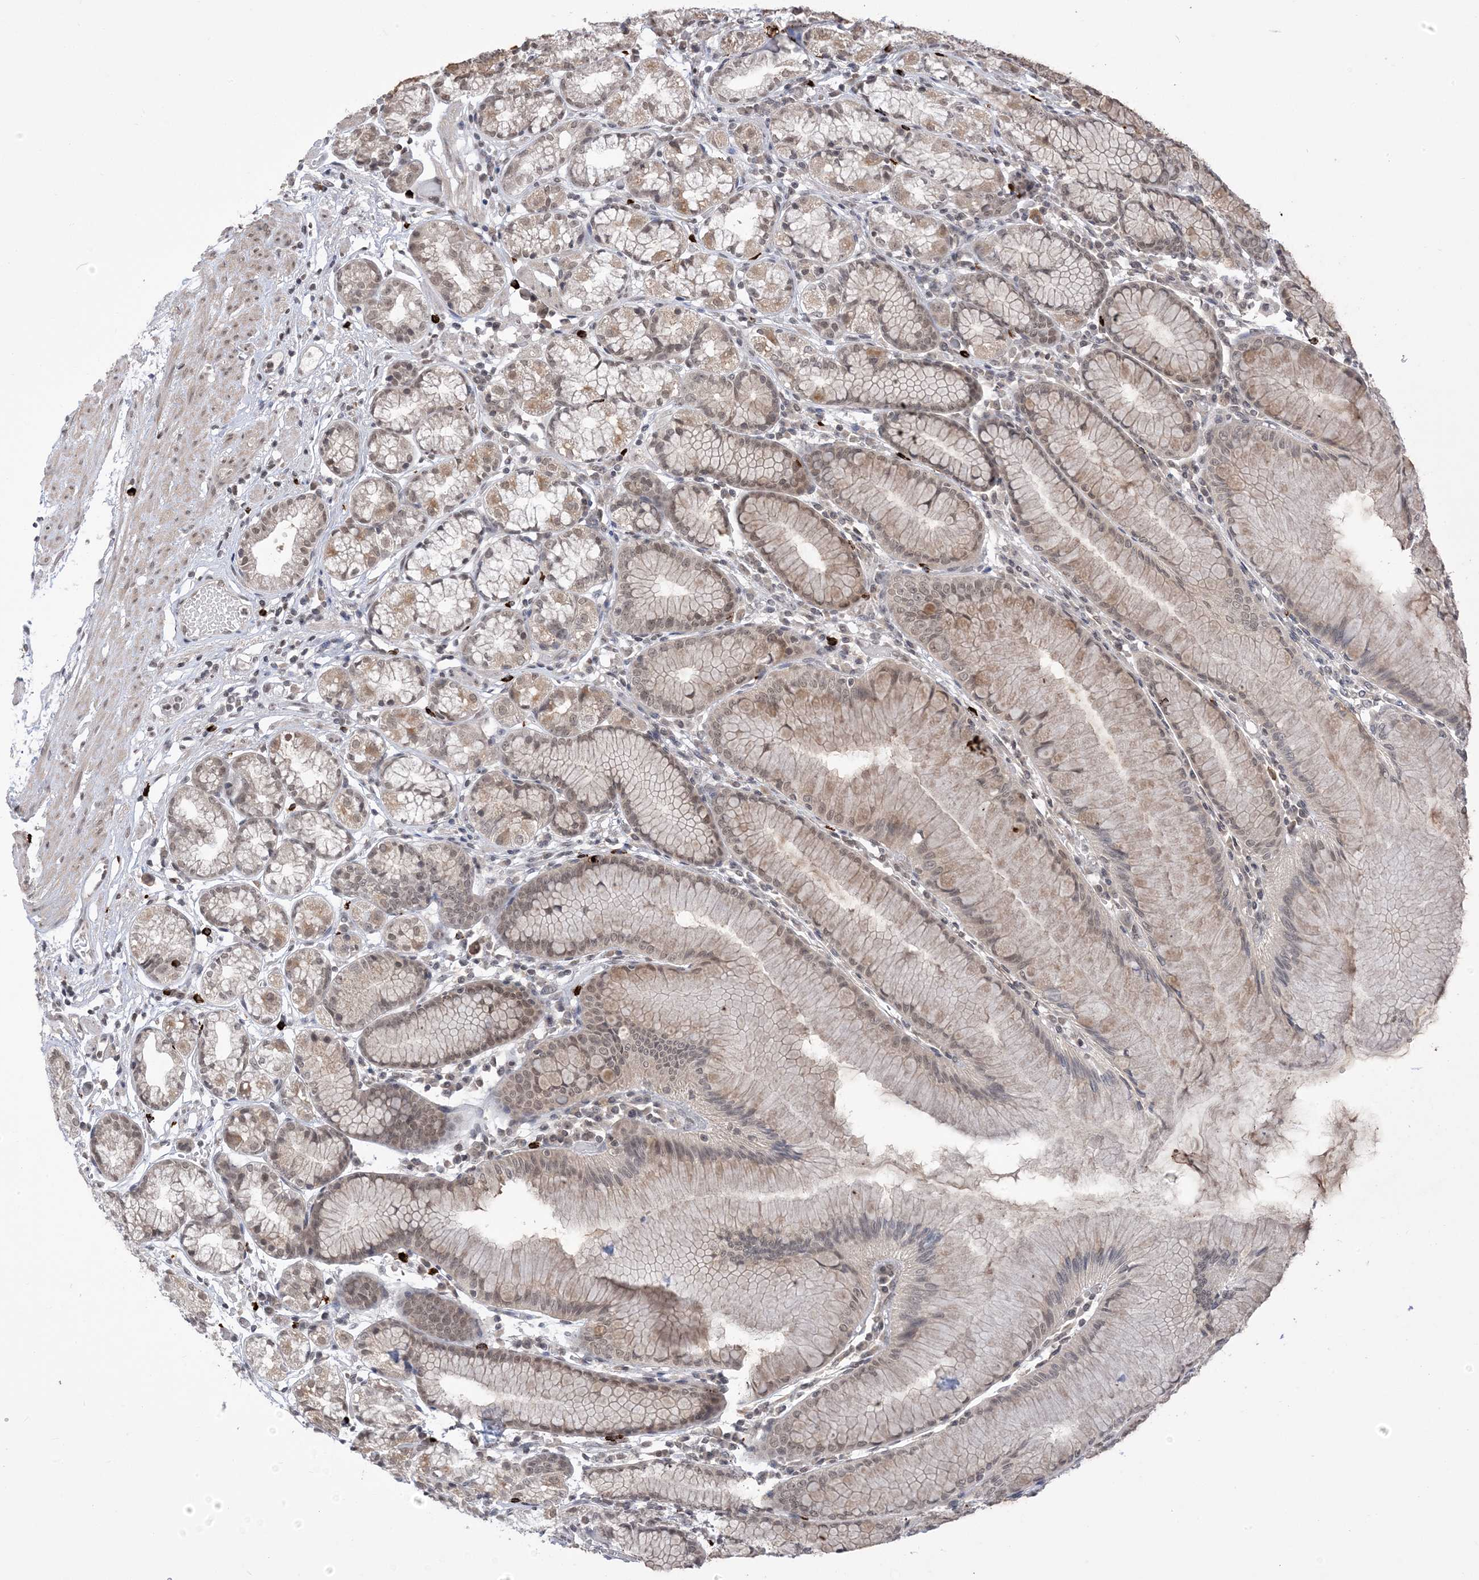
{"staining": {"intensity": "weak", "quantity": "25%-75%", "location": "cytoplasmic/membranous,nuclear"}, "tissue": "stomach", "cell_type": "Glandular cells", "image_type": "normal", "snomed": [{"axis": "morphology", "description": "Normal tissue, NOS"}, {"axis": "topography", "description": "Stomach"}], "caption": "A histopathology image of stomach stained for a protein reveals weak cytoplasmic/membranous,nuclear brown staining in glandular cells. The staining is performed using DAB brown chromogen to label protein expression. The nuclei are counter-stained blue using hematoxylin.", "gene": "RANBP9", "patient": {"sex": "female", "age": 57}}